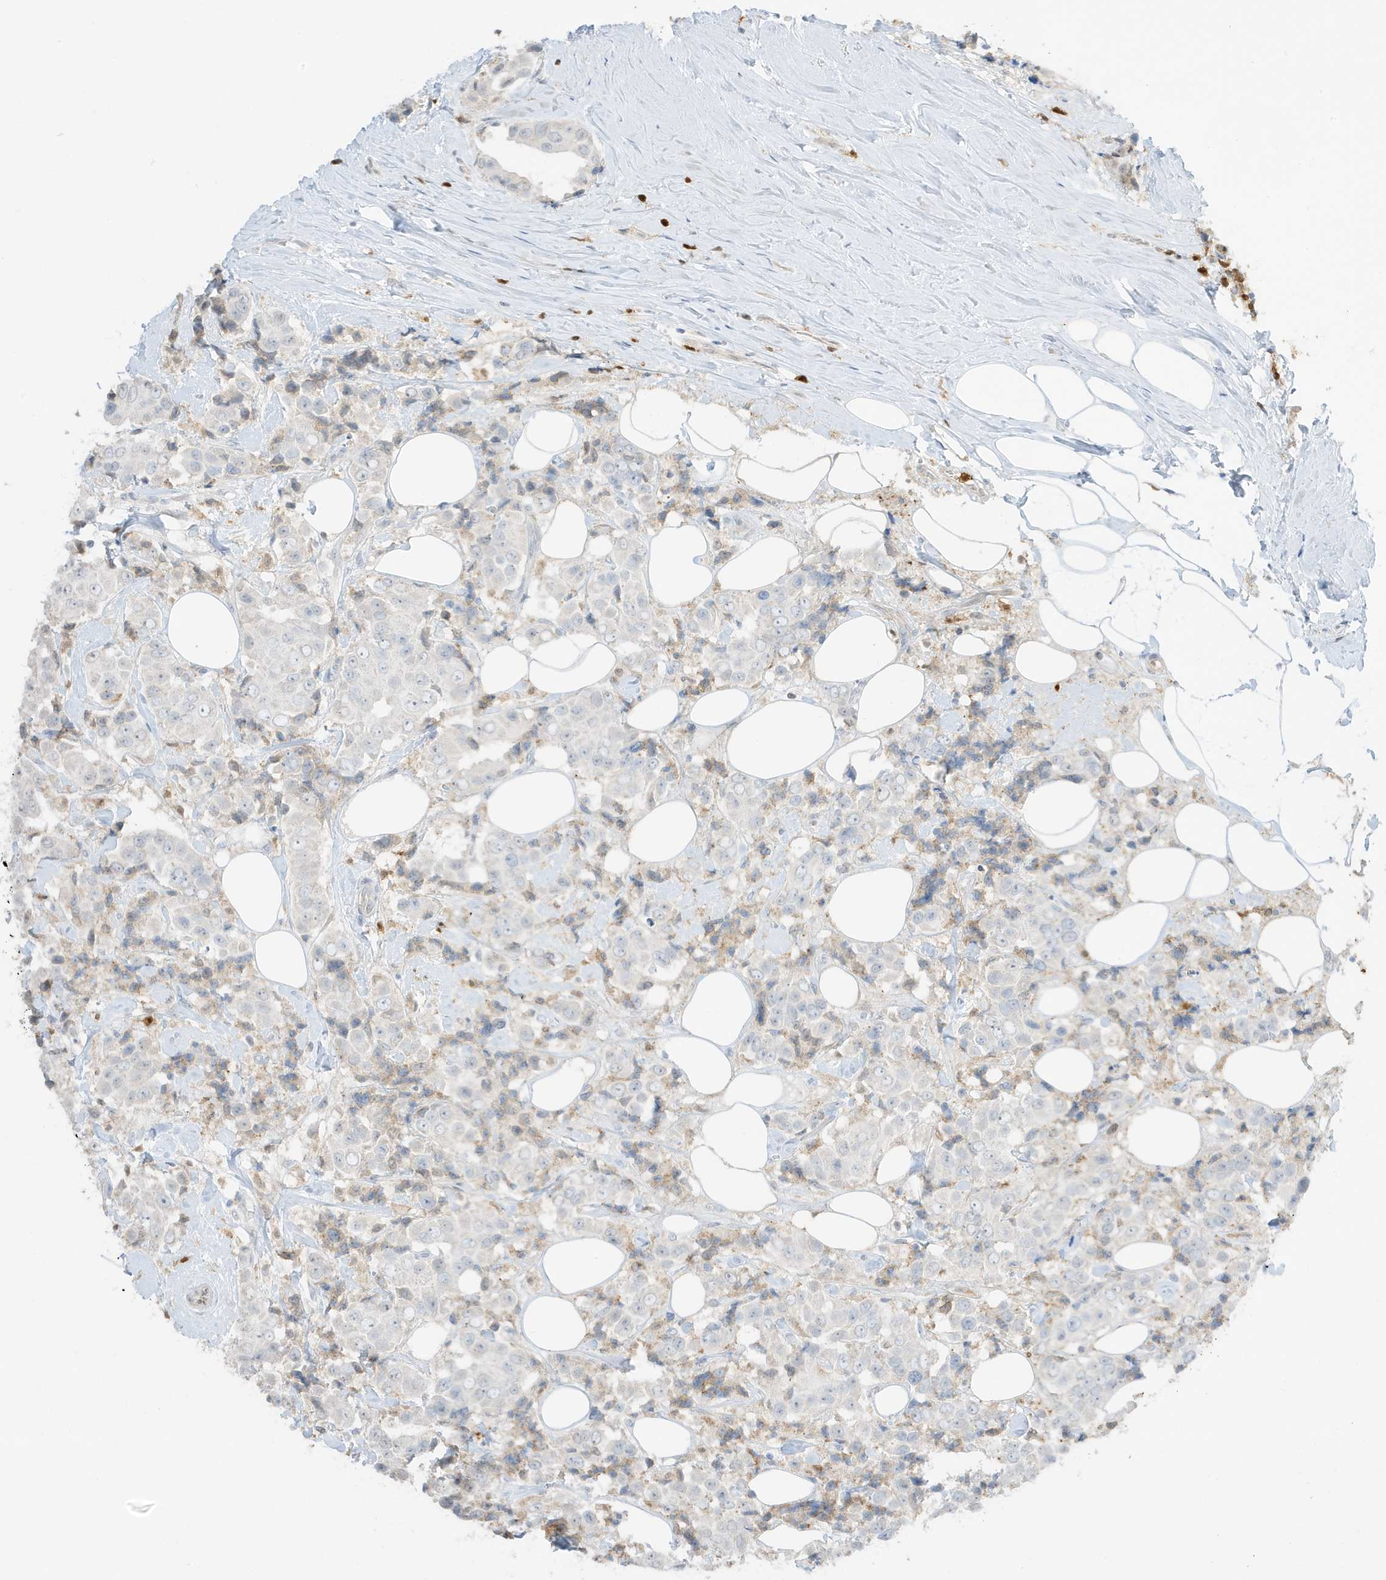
{"staining": {"intensity": "negative", "quantity": "none", "location": "none"}, "tissue": "breast cancer", "cell_type": "Tumor cells", "image_type": "cancer", "snomed": [{"axis": "morphology", "description": "Normal tissue, NOS"}, {"axis": "morphology", "description": "Duct carcinoma"}, {"axis": "topography", "description": "Breast"}], "caption": "Immunohistochemistry micrograph of neoplastic tissue: human breast cancer (intraductal carcinoma) stained with DAB exhibits no significant protein expression in tumor cells. (Brightfield microscopy of DAB (3,3'-diaminobenzidine) IHC at high magnification).", "gene": "GCA", "patient": {"sex": "female", "age": 39}}